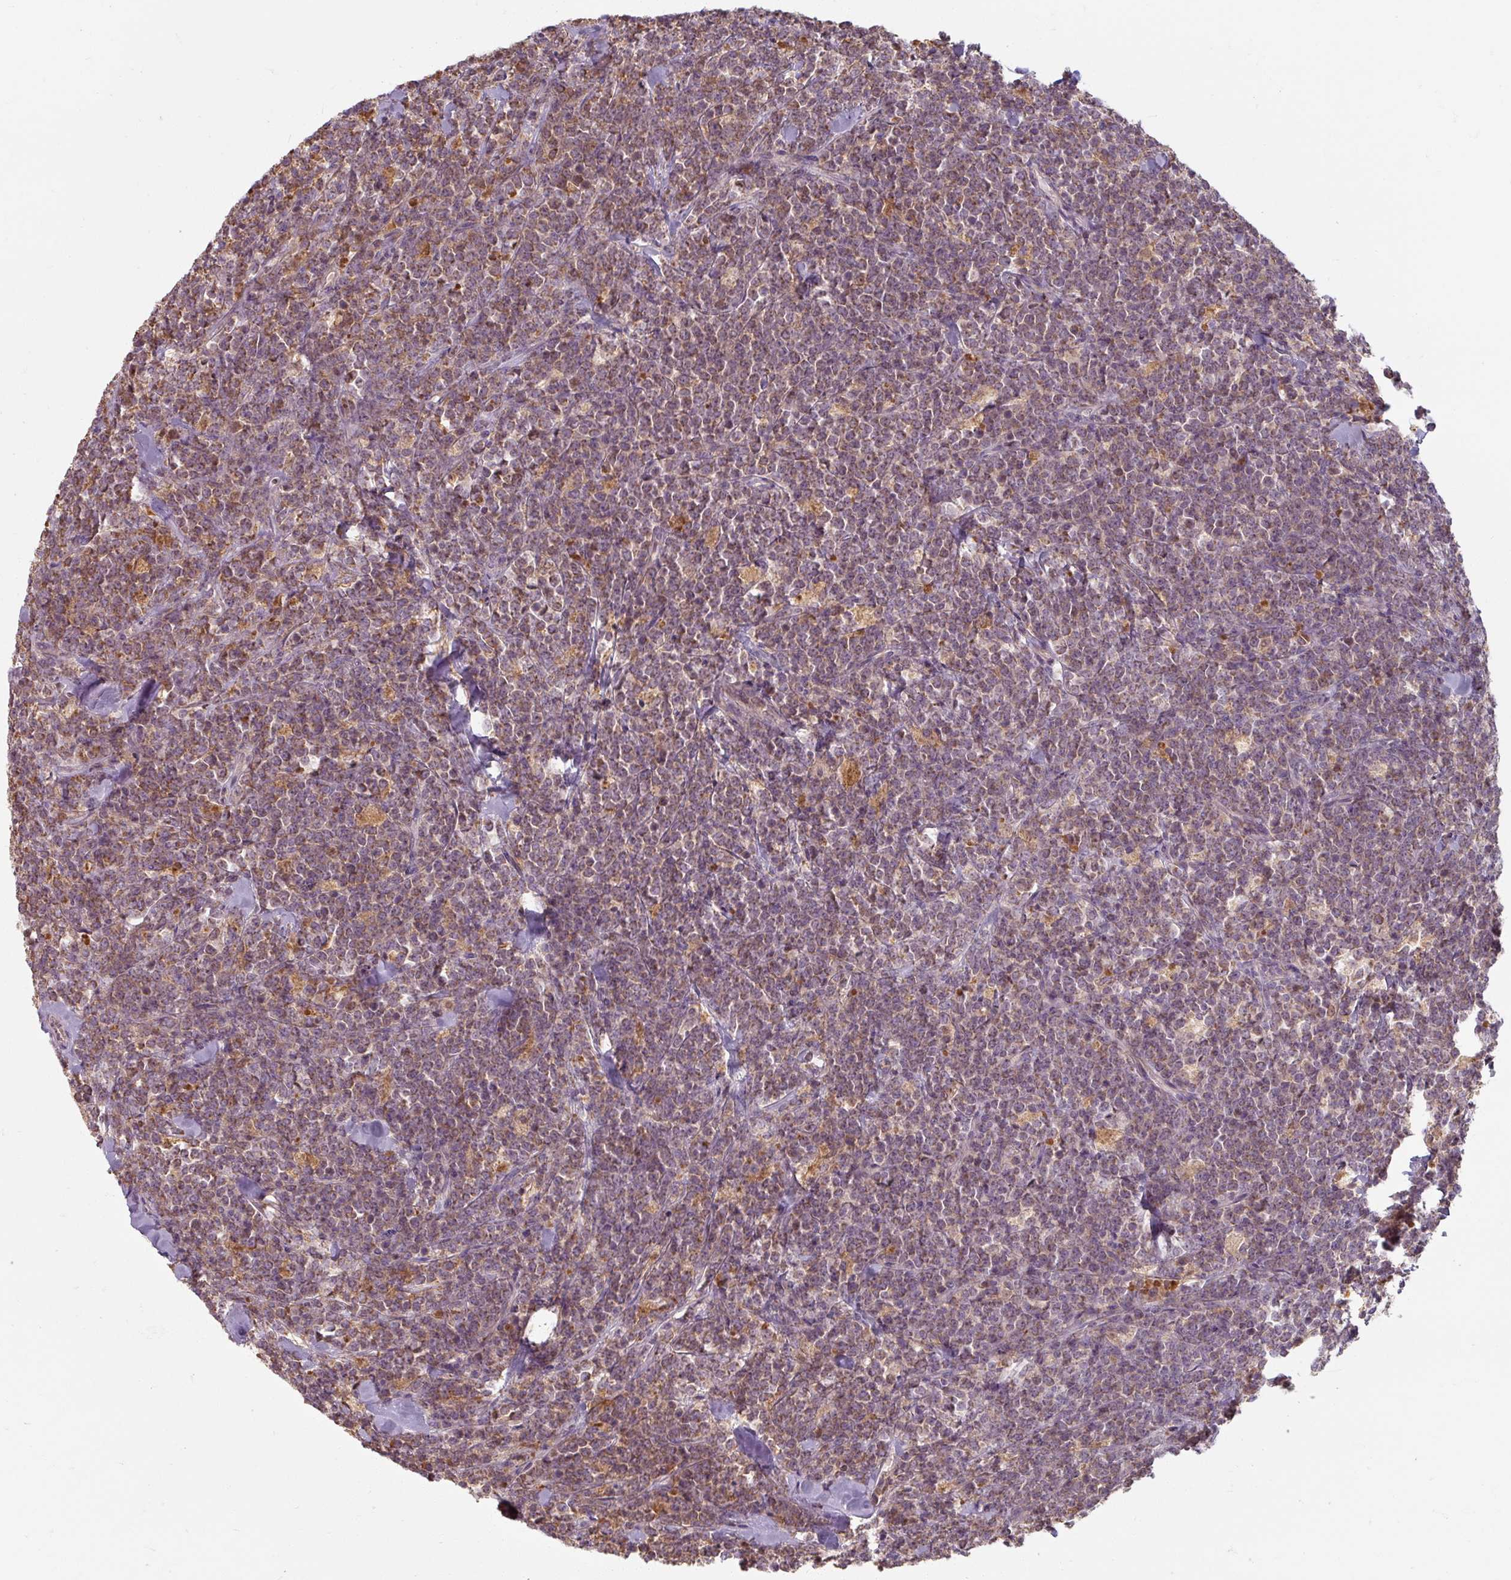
{"staining": {"intensity": "moderate", "quantity": ">75%", "location": "cytoplasmic/membranous,nuclear"}, "tissue": "lymphoma", "cell_type": "Tumor cells", "image_type": "cancer", "snomed": [{"axis": "morphology", "description": "Malignant lymphoma, non-Hodgkin's type, High grade"}, {"axis": "topography", "description": "Small intestine"}, {"axis": "topography", "description": "Colon"}], "caption": "Protein expression analysis of malignant lymphoma, non-Hodgkin's type (high-grade) shows moderate cytoplasmic/membranous and nuclear positivity in approximately >75% of tumor cells.", "gene": "TSEN54", "patient": {"sex": "male", "age": 8}}